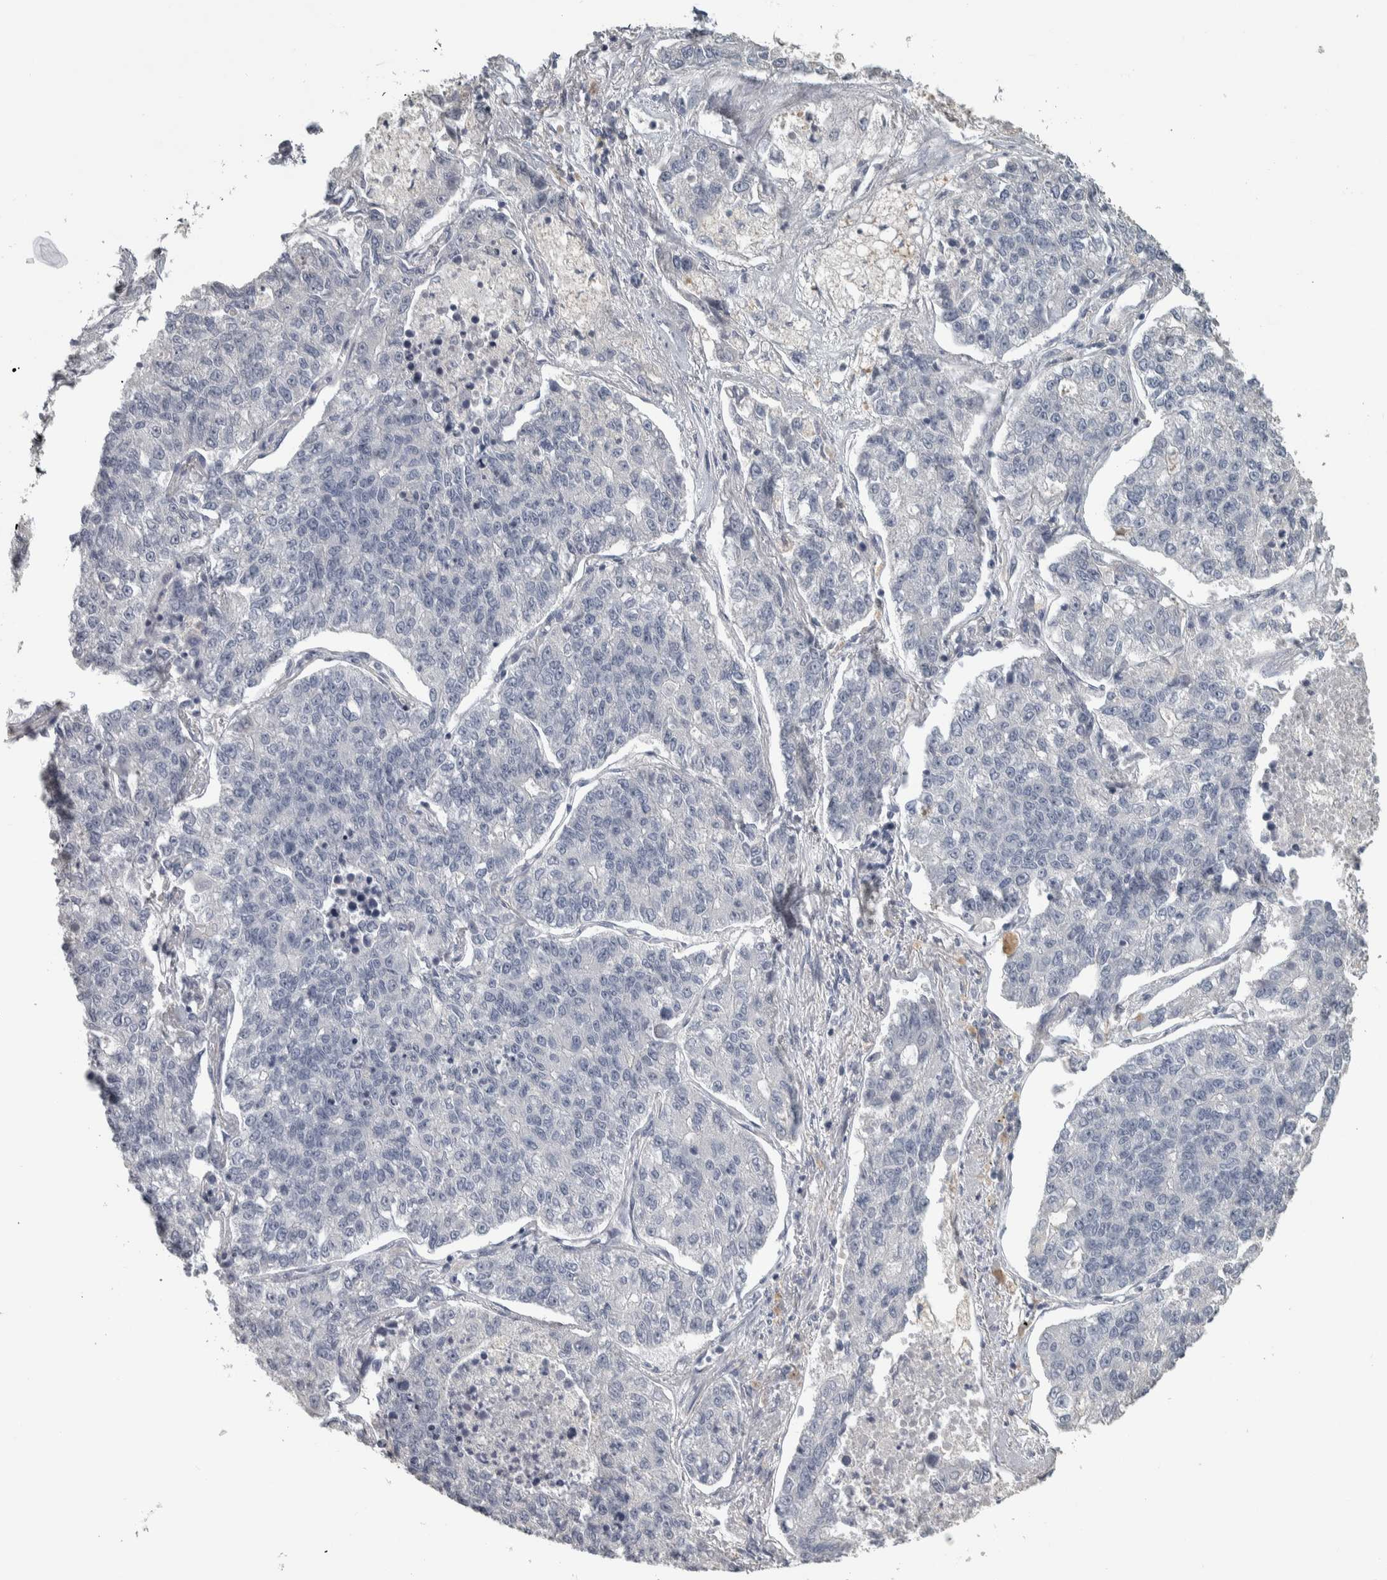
{"staining": {"intensity": "negative", "quantity": "none", "location": "none"}, "tissue": "lung cancer", "cell_type": "Tumor cells", "image_type": "cancer", "snomed": [{"axis": "morphology", "description": "Adenocarcinoma, NOS"}, {"axis": "topography", "description": "Lung"}], "caption": "A histopathology image of human lung cancer is negative for staining in tumor cells.", "gene": "DCAF10", "patient": {"sex": "male", "age": 49}}